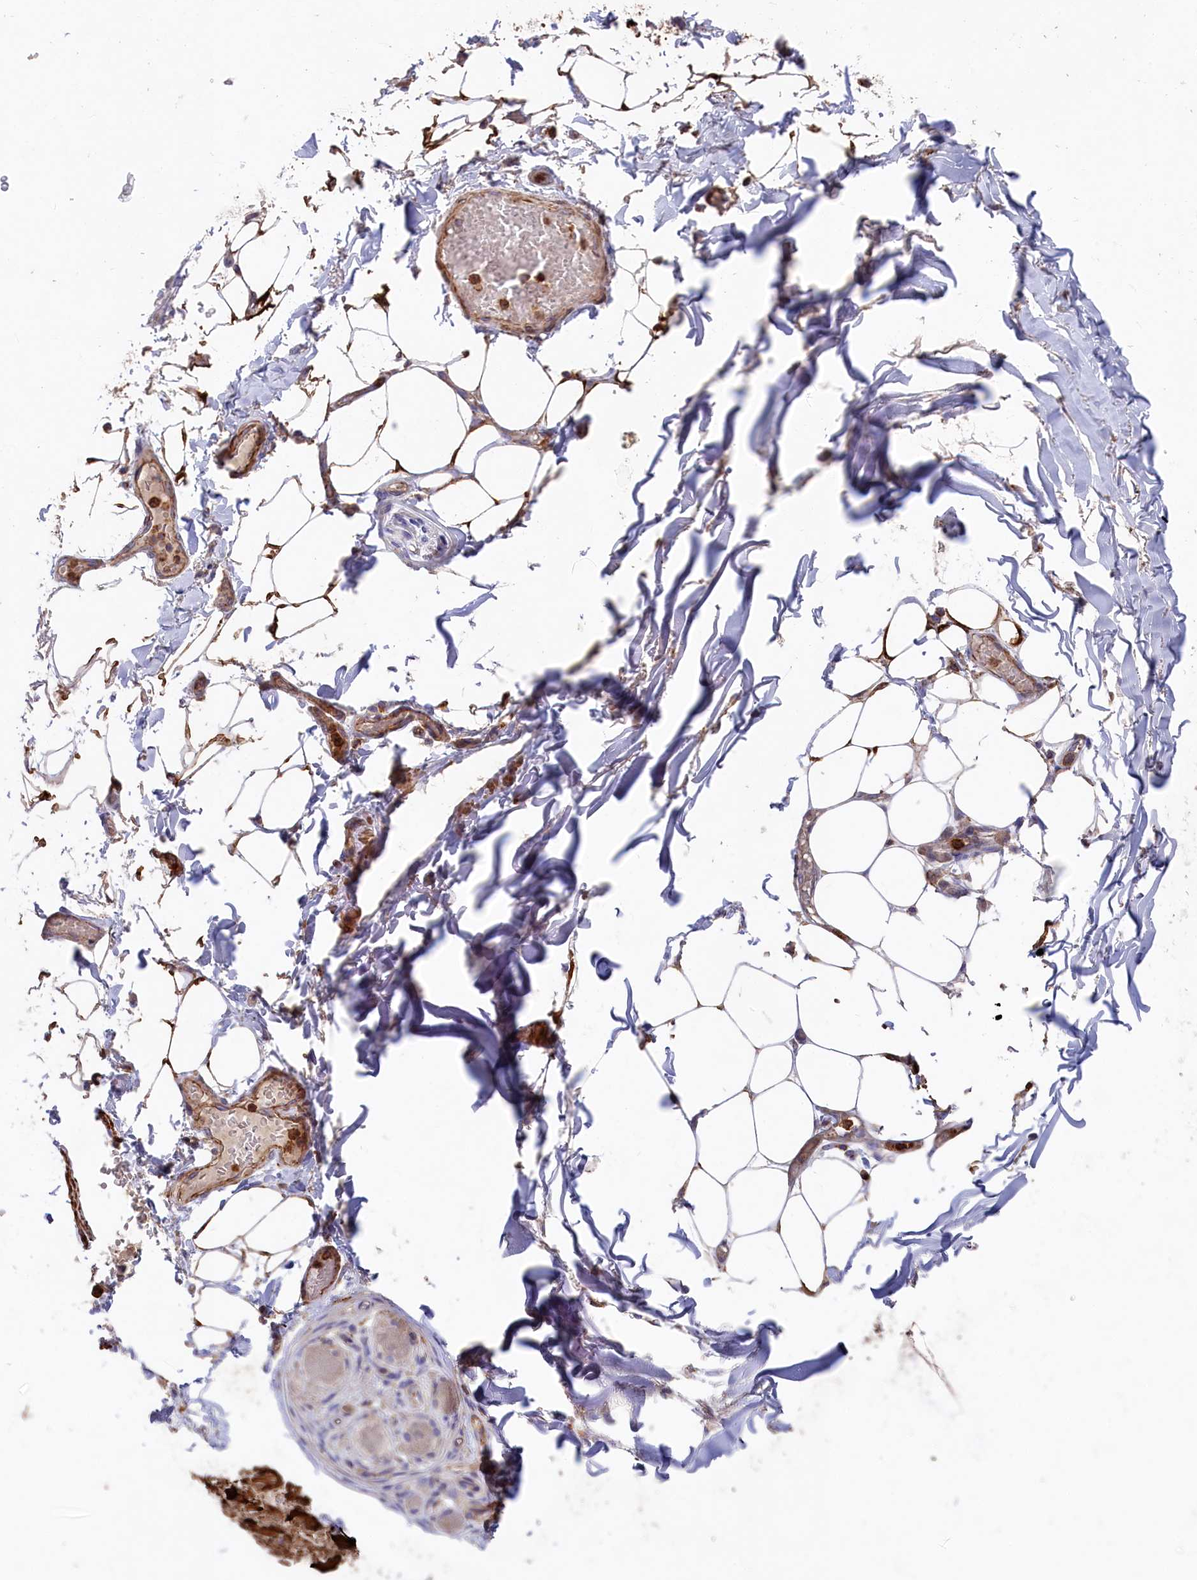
{"staining": {"intensity": "weak", "quantity": "25%-75%", "location": "cytoplasmic/membranous"}, "tissue": "adipose tissue", "cell_type": "Adipocytes", "image_type": "normal", "snomed": [{"axis": "morphology", "description": "Normal tissue, NOS"}, {"axis": "topography", "description": "Lymph node"}, {"axis": "topography", "description": "Cartilage tissue"}, {"axis": "topography", "description": "Bronchus"}], "caption": "This is an image of immunohistochemistry (IHC) staining of normal adipose tissue, which shows weak positivity in the cytoplasmic/membranous of adipocytes.", "gene": "RAPSN", "patient": {"sex": "male", "age": 63}}